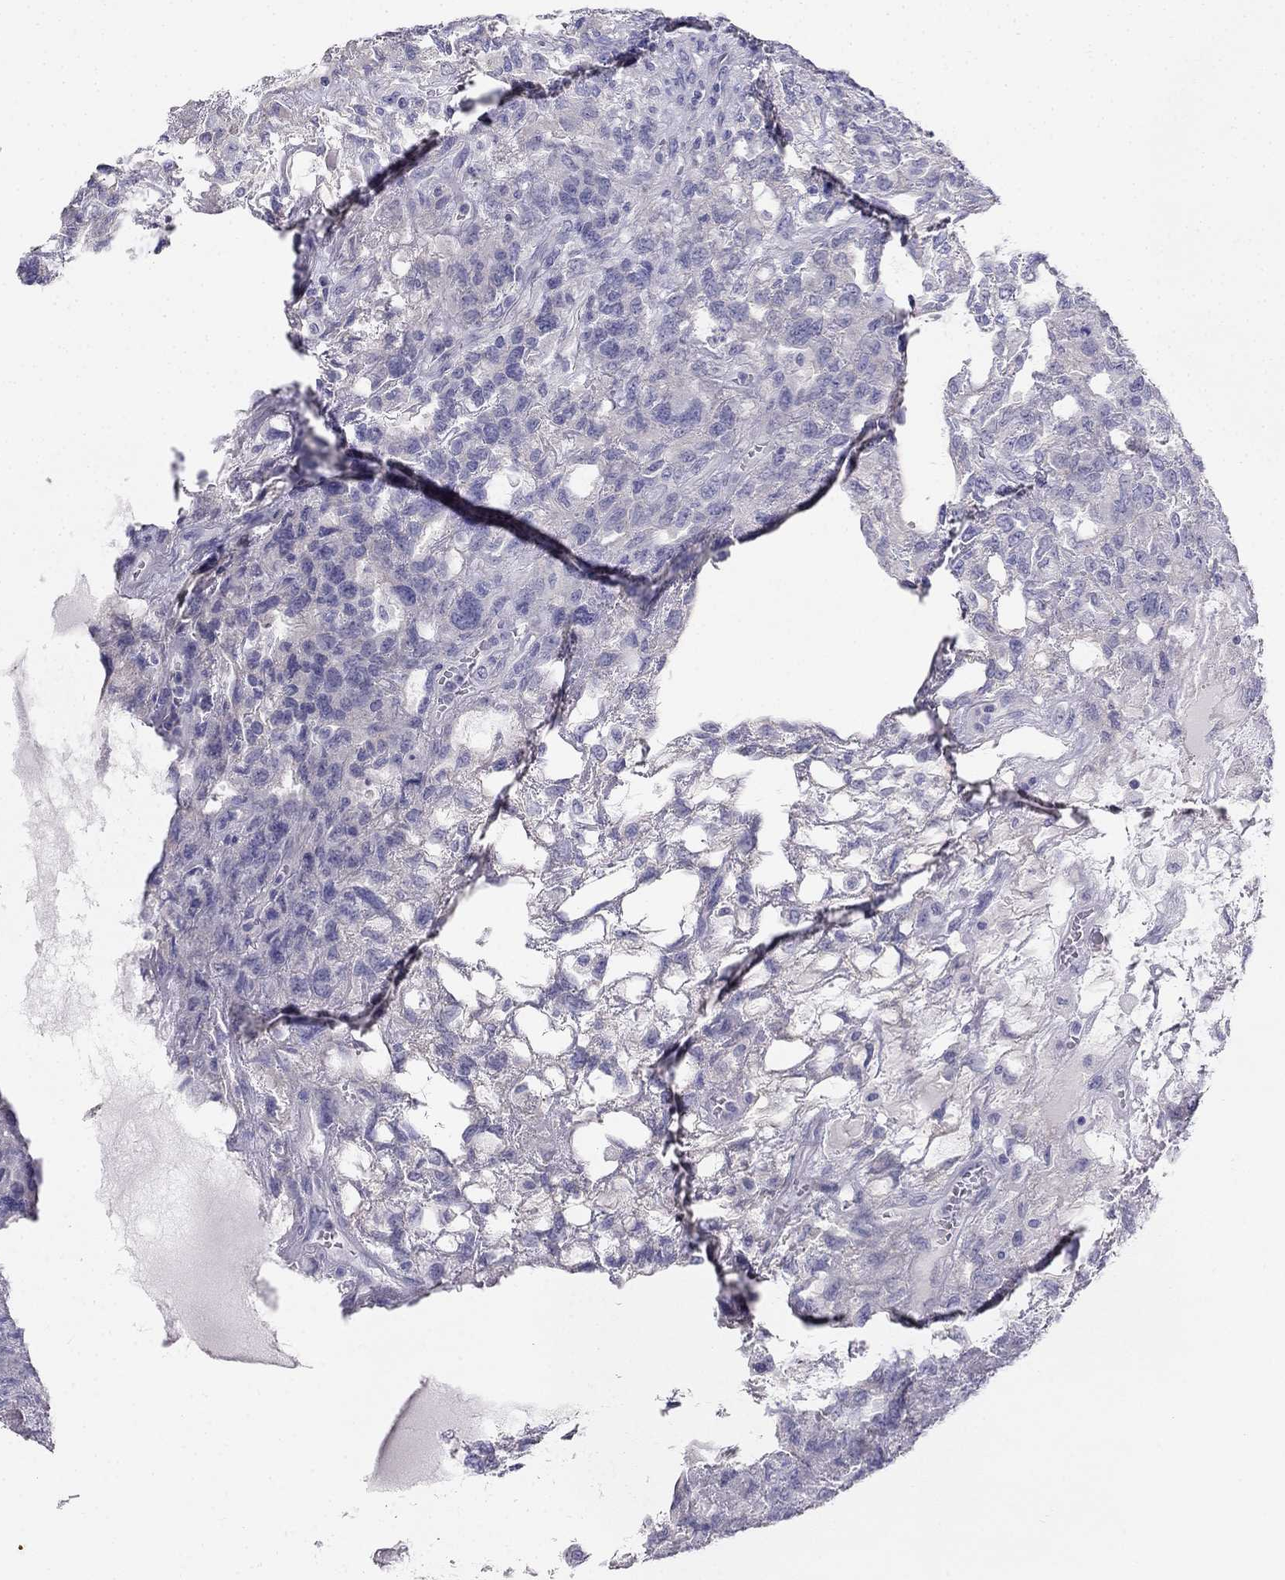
{"staining": {"intensity": "negative", "quantity": "none", "location": "none"}, "tissue": "testis cancer", "cell_type": "Tumor cells", "image_type": "cancer", "snomed": [{"axis": "morphology", "description": "Seminoma, NOS"}, {"axis": "topography", "description": "Testis"}], "caption": "High power microscopy histopathology image of an immunohistochemistry image of testis seminoma, revealing no significant positivity in tumor cells.", "gene": "RFLNA", "patient": {"sex": "male", "age": 52}}